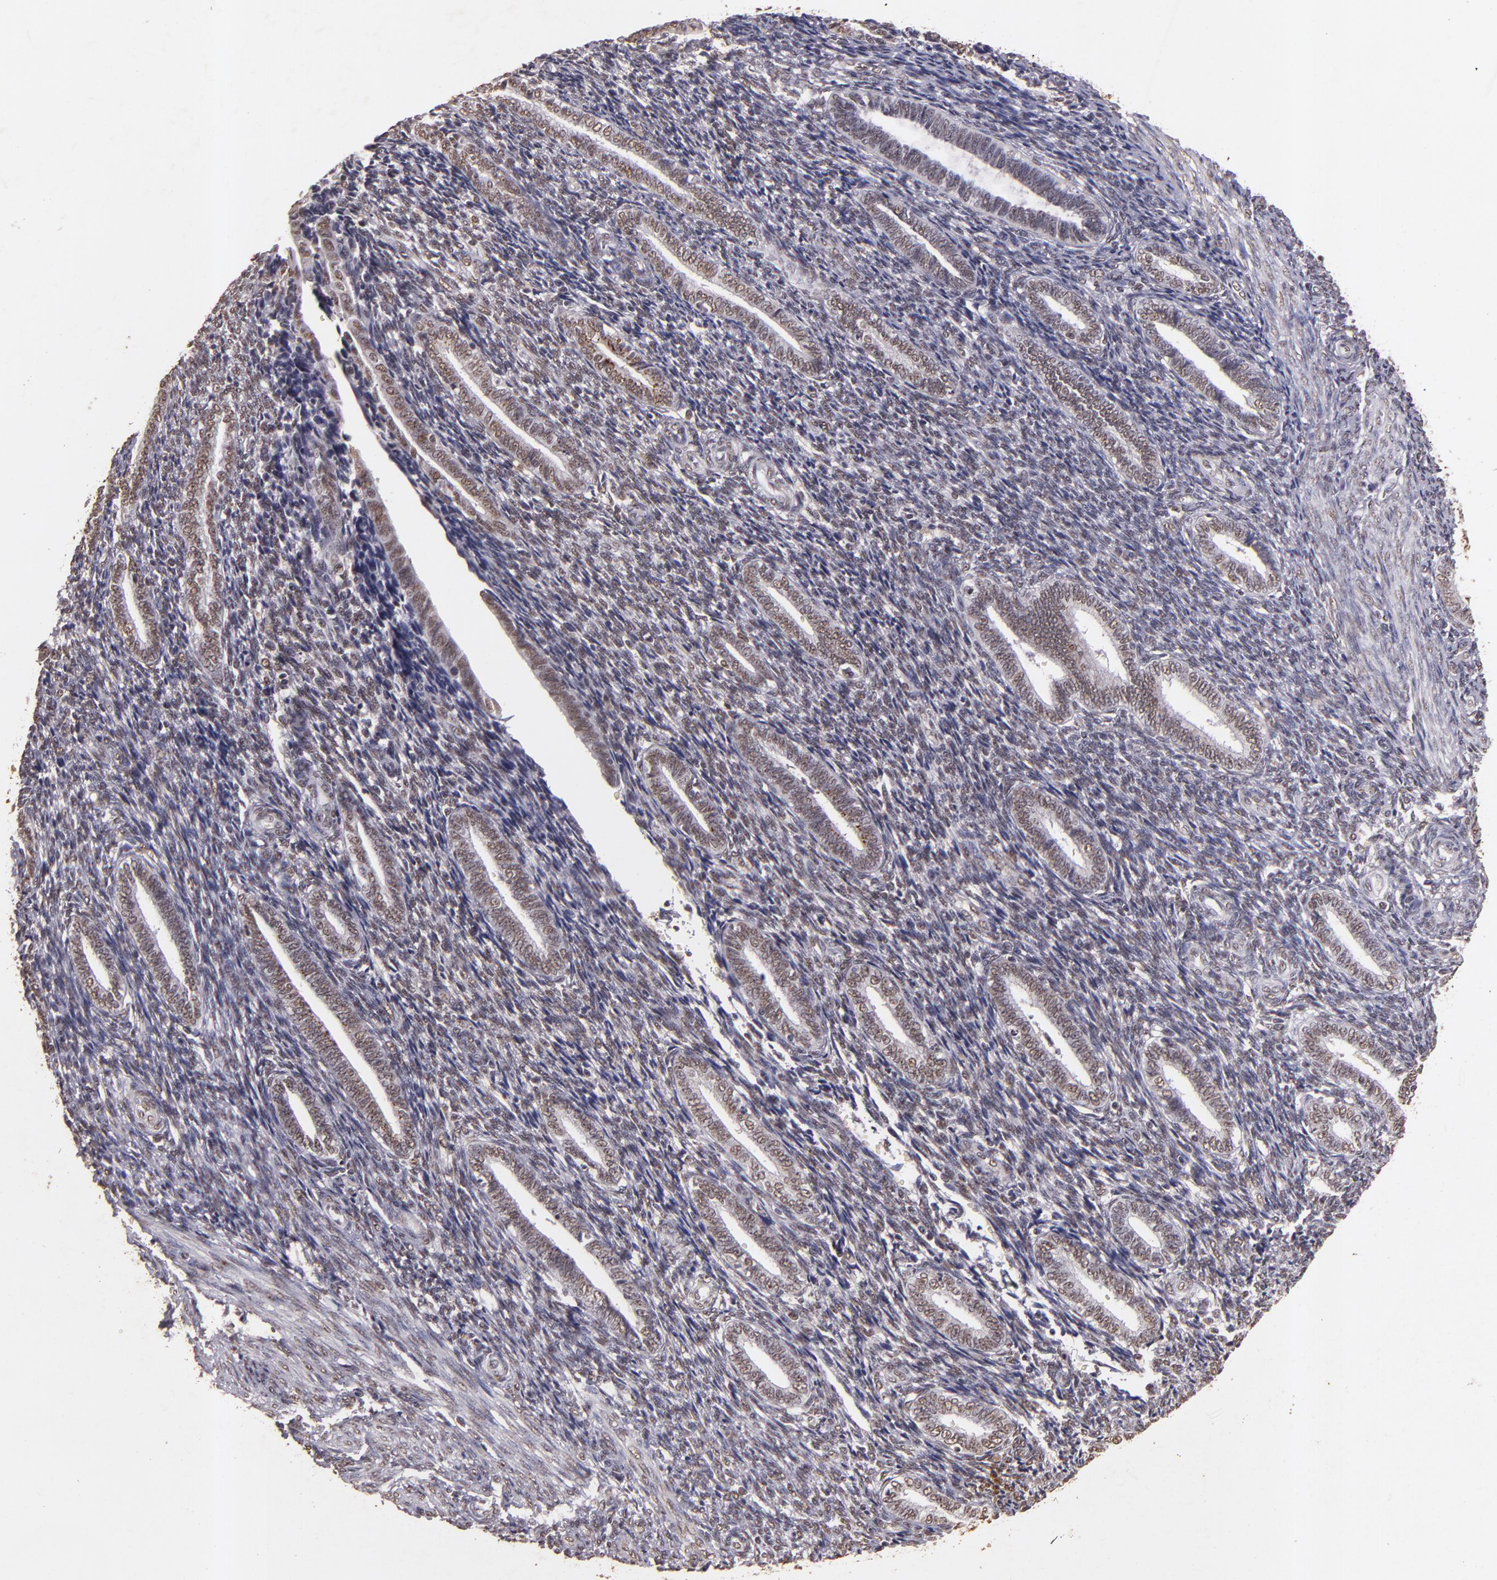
{"staining": {"intensity": "moderate", "quantity": "25%-75%", "location": "nuclear"}, "tissue": "endometrium", "cell_type": "Cells in endometrial stroma", "image_type": "normal", "snomed": [{"axis": "morphology", "description": "Normal tissue, NOS"}, {"axis": "topography", "description": "Endometrium"}], "caption": "This histopathology image reveals IHC staining of normal human endometrium, with medium moderate nuclear expression in approximately 25%-75% of cells in endometrial stroma.", "gene": "CBX3", "patient": {"sex": "female", "age": 27}}